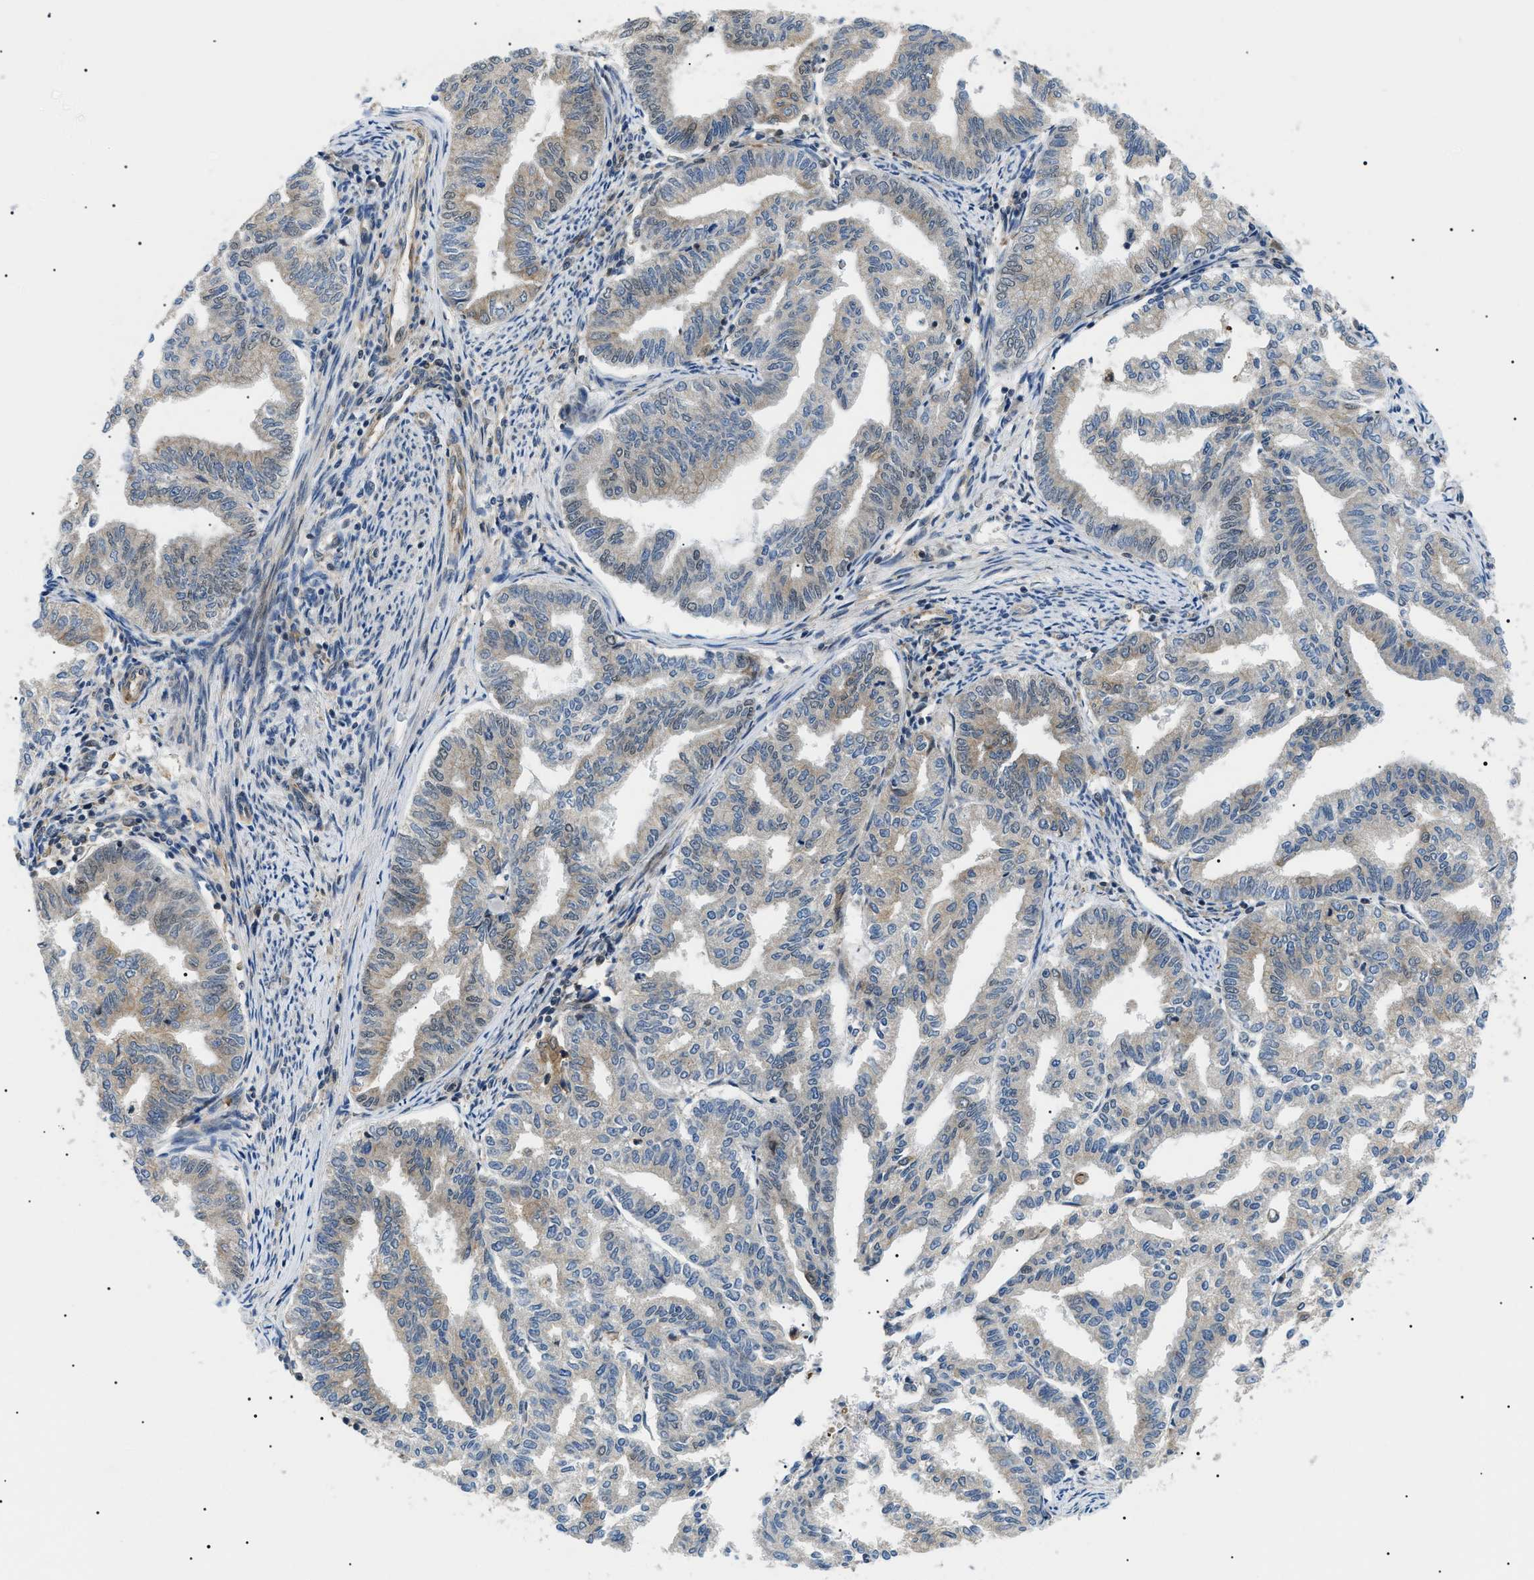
{"staining": {"intensity": "weak", "quantity": ">75%", "location": "cytoplasmic/membranous"}, "tissue": "endometrial cancer", "cell_type": "Tumor cells", "image_type": "cancer", "snomed": [{"axis": "morphology", "description": "Adenocarcinoma, NOS"}, {"axis": "topography", "description": "Endometrium"}], "caption": "Protein staining by immunohistochemistry shows weak cytoplasmic/membranous positivity in approximately >75% of tumor cells in endometrial cancer.", "gene": "RBM15", "patient": {"sex": "female", "age": 79}}